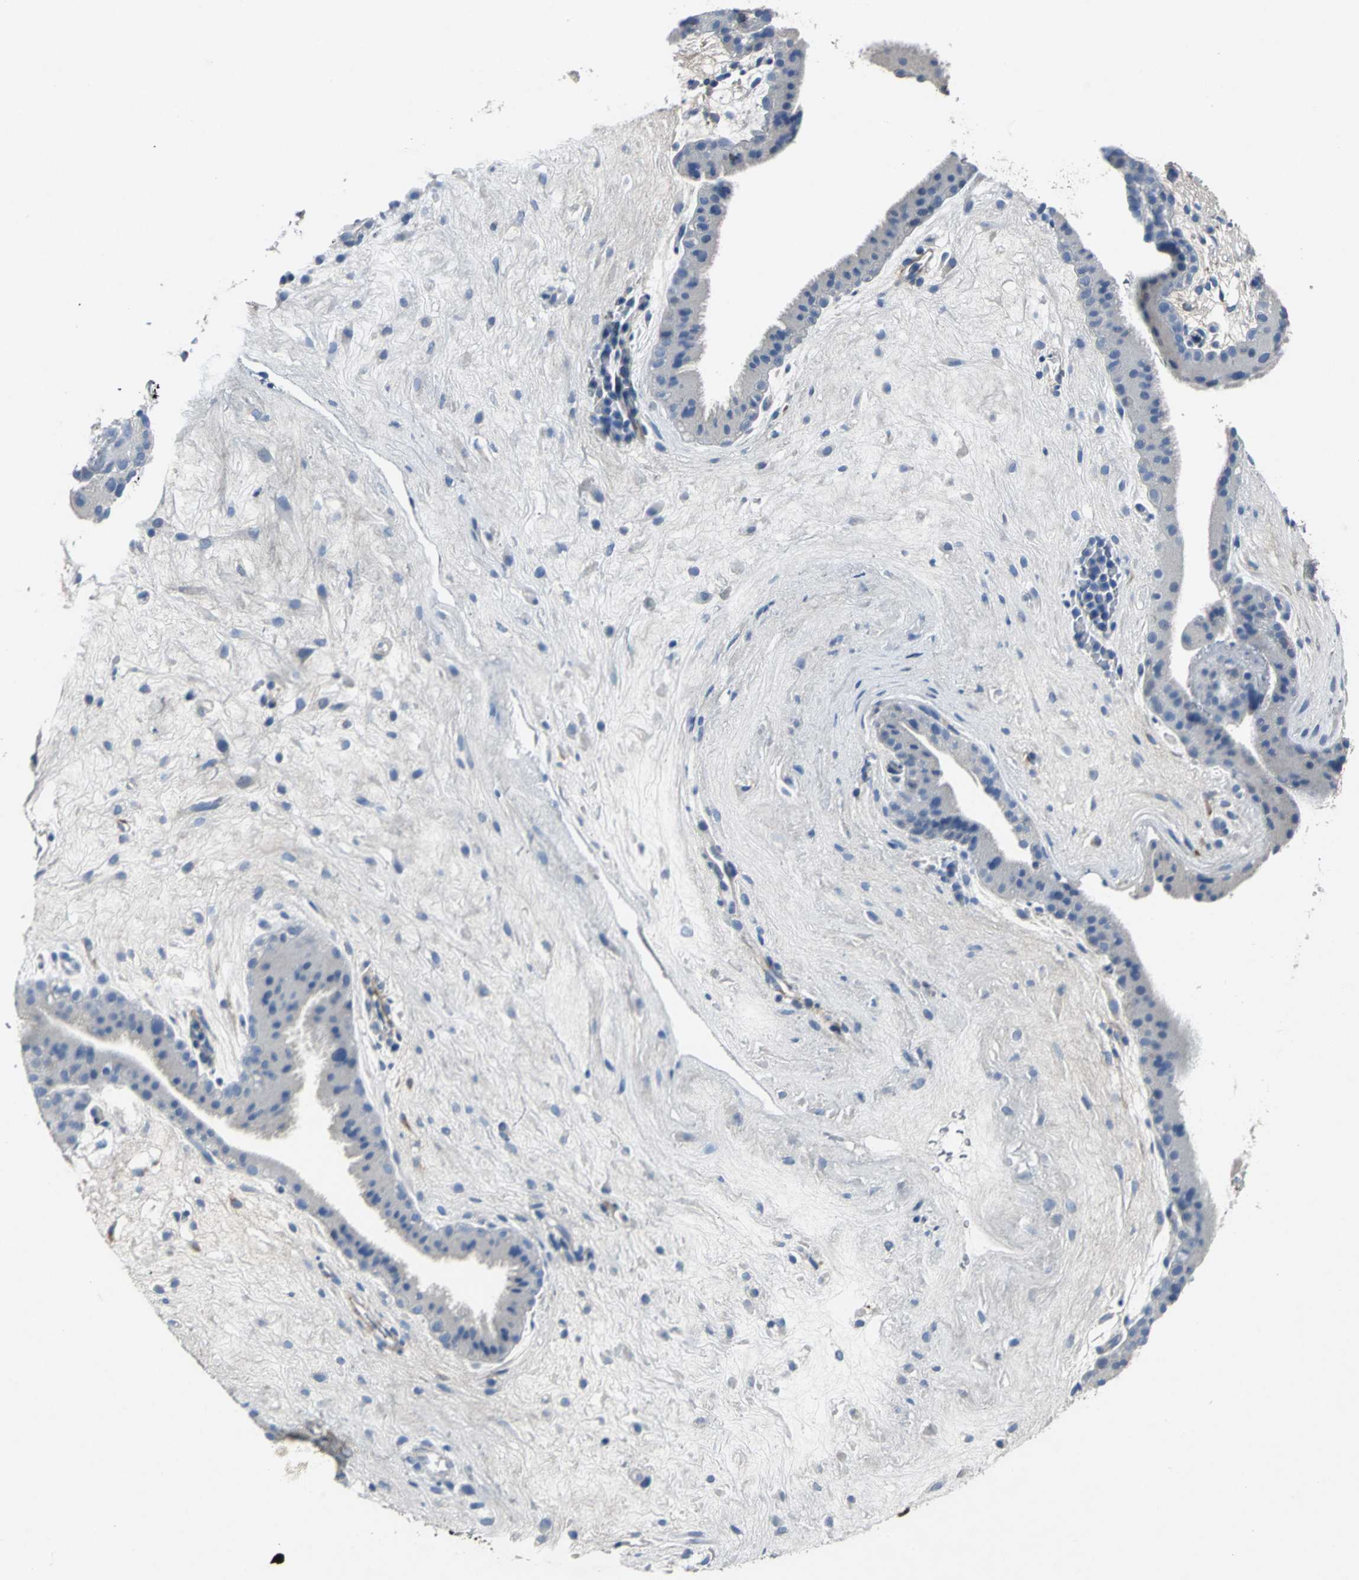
{"staining": {"intensity": "negative", "quantity": "none", "location": "none"}, "tissue": "placenta", "cell_type": "Decidual cells", "image_type": "normal", "snomed": [{"axis": "morphology", "description": "Normal tissue, NOS"}, {"axis": "topography", "description": "Placenta"}], "caption": "High magnification brightfield microscopy of normal placenta stained with DAB (3,3'-diaminobenzidine) (brown) and counterstained with hematoxylin (blue): decidual cells show no significant staining.", "gene": "EFNB3", "patient": {"sex": "female", "age": 19}}